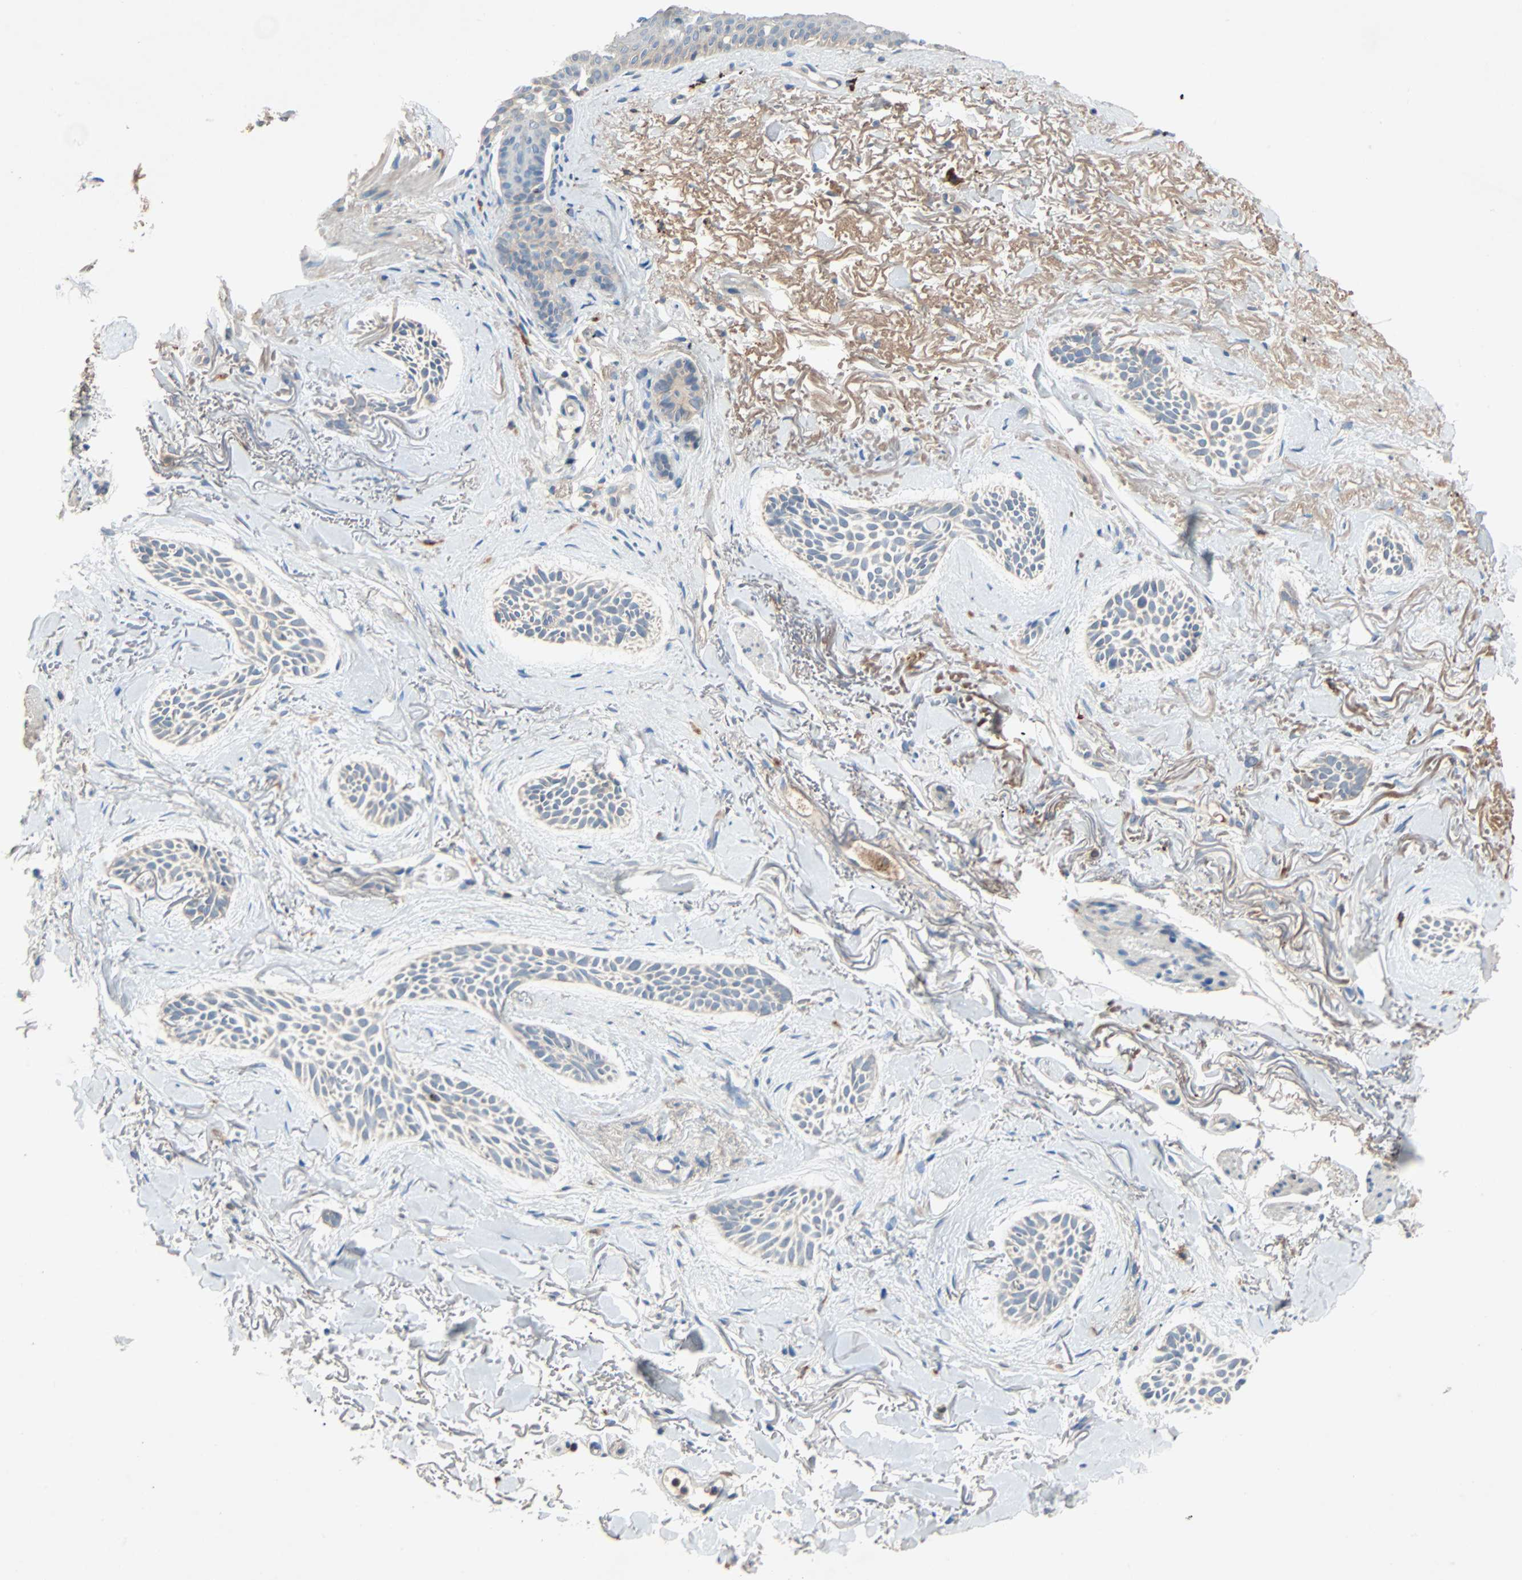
{"staining": {"intensity": "weak", "quantity": "25%-75%", "location": "cytoplasmic/membranous"}, "tissue": "skin cancer", "cell_type": "Tumor cells", "image_type": "cancer", "snomed": [{"axis": "morphology", "description": "Normal tissue, NOS"}, {"axis": "morphology", "description": "Basal cell carcinoma"}, {"axis": "topography", "description": "Skin"}], "caption": "DAB immunohistochemical staining of human basal cell carcinoma (skin) demonstrates weak cytoplasmic/membranous protein expression in approximately 25%-75% of tumor cells.", "gene": "XYLT1", "patient": {"sex": "female", "age": 84}}